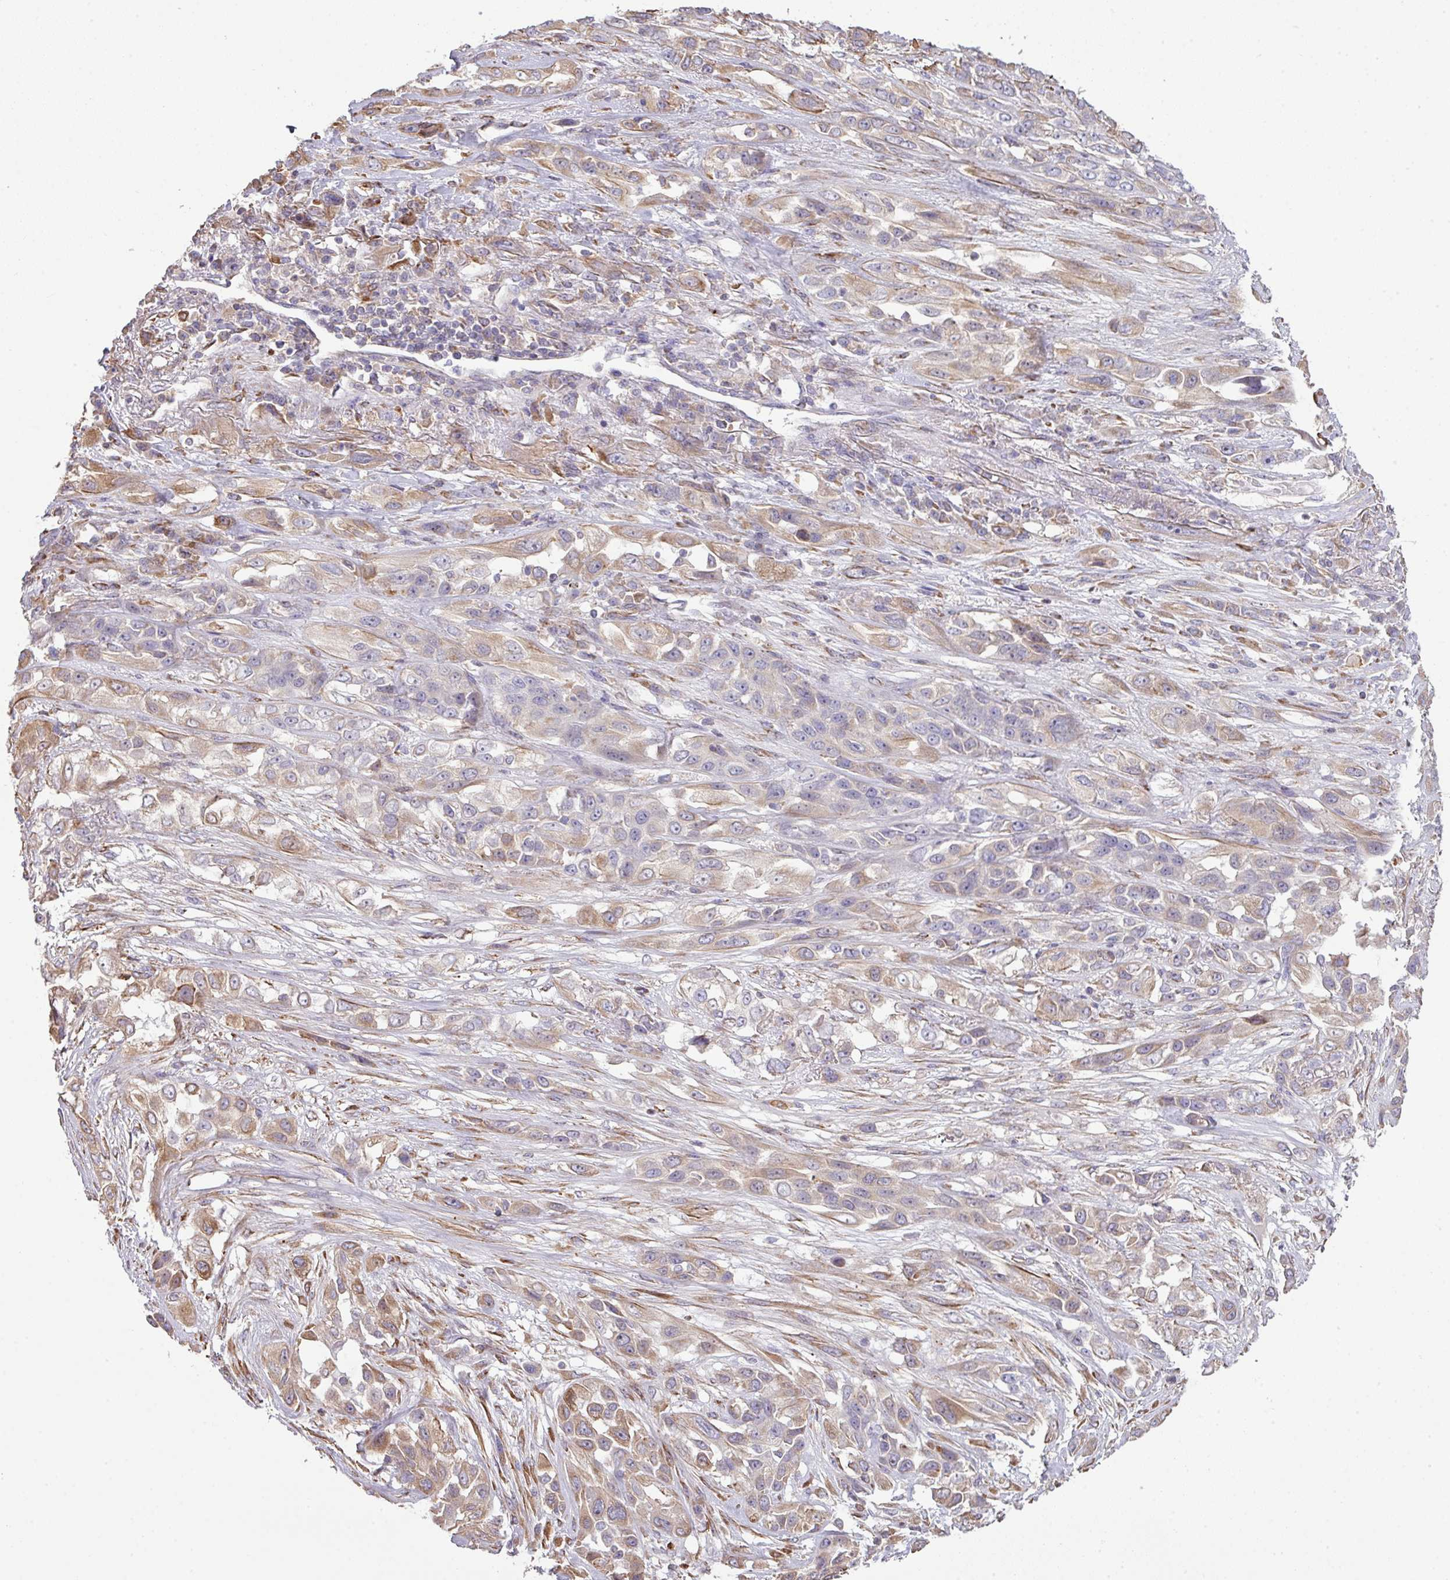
{"staining": {"intensity": "weak", "quantity": "<25%", "location": "cytoplasmic/membranous"}, "tissue": "lung cancer", "cell_type": "Tumor cells", "image_type": "cancer", "snomed": [{"axis": "morphology", "description": "Squamous cell carcinoma, NOS"}, {"axis": "topography", "description": "Lung"}], "caption": "Immunohistochemistry photomicrograph of human lung cancer (squamous cell carcinoma) stained for a protein (brown), which exhibits no staining in tumor cells.", "gene": "LRRC41", "patient": {"sex": "female", "age": 70}}